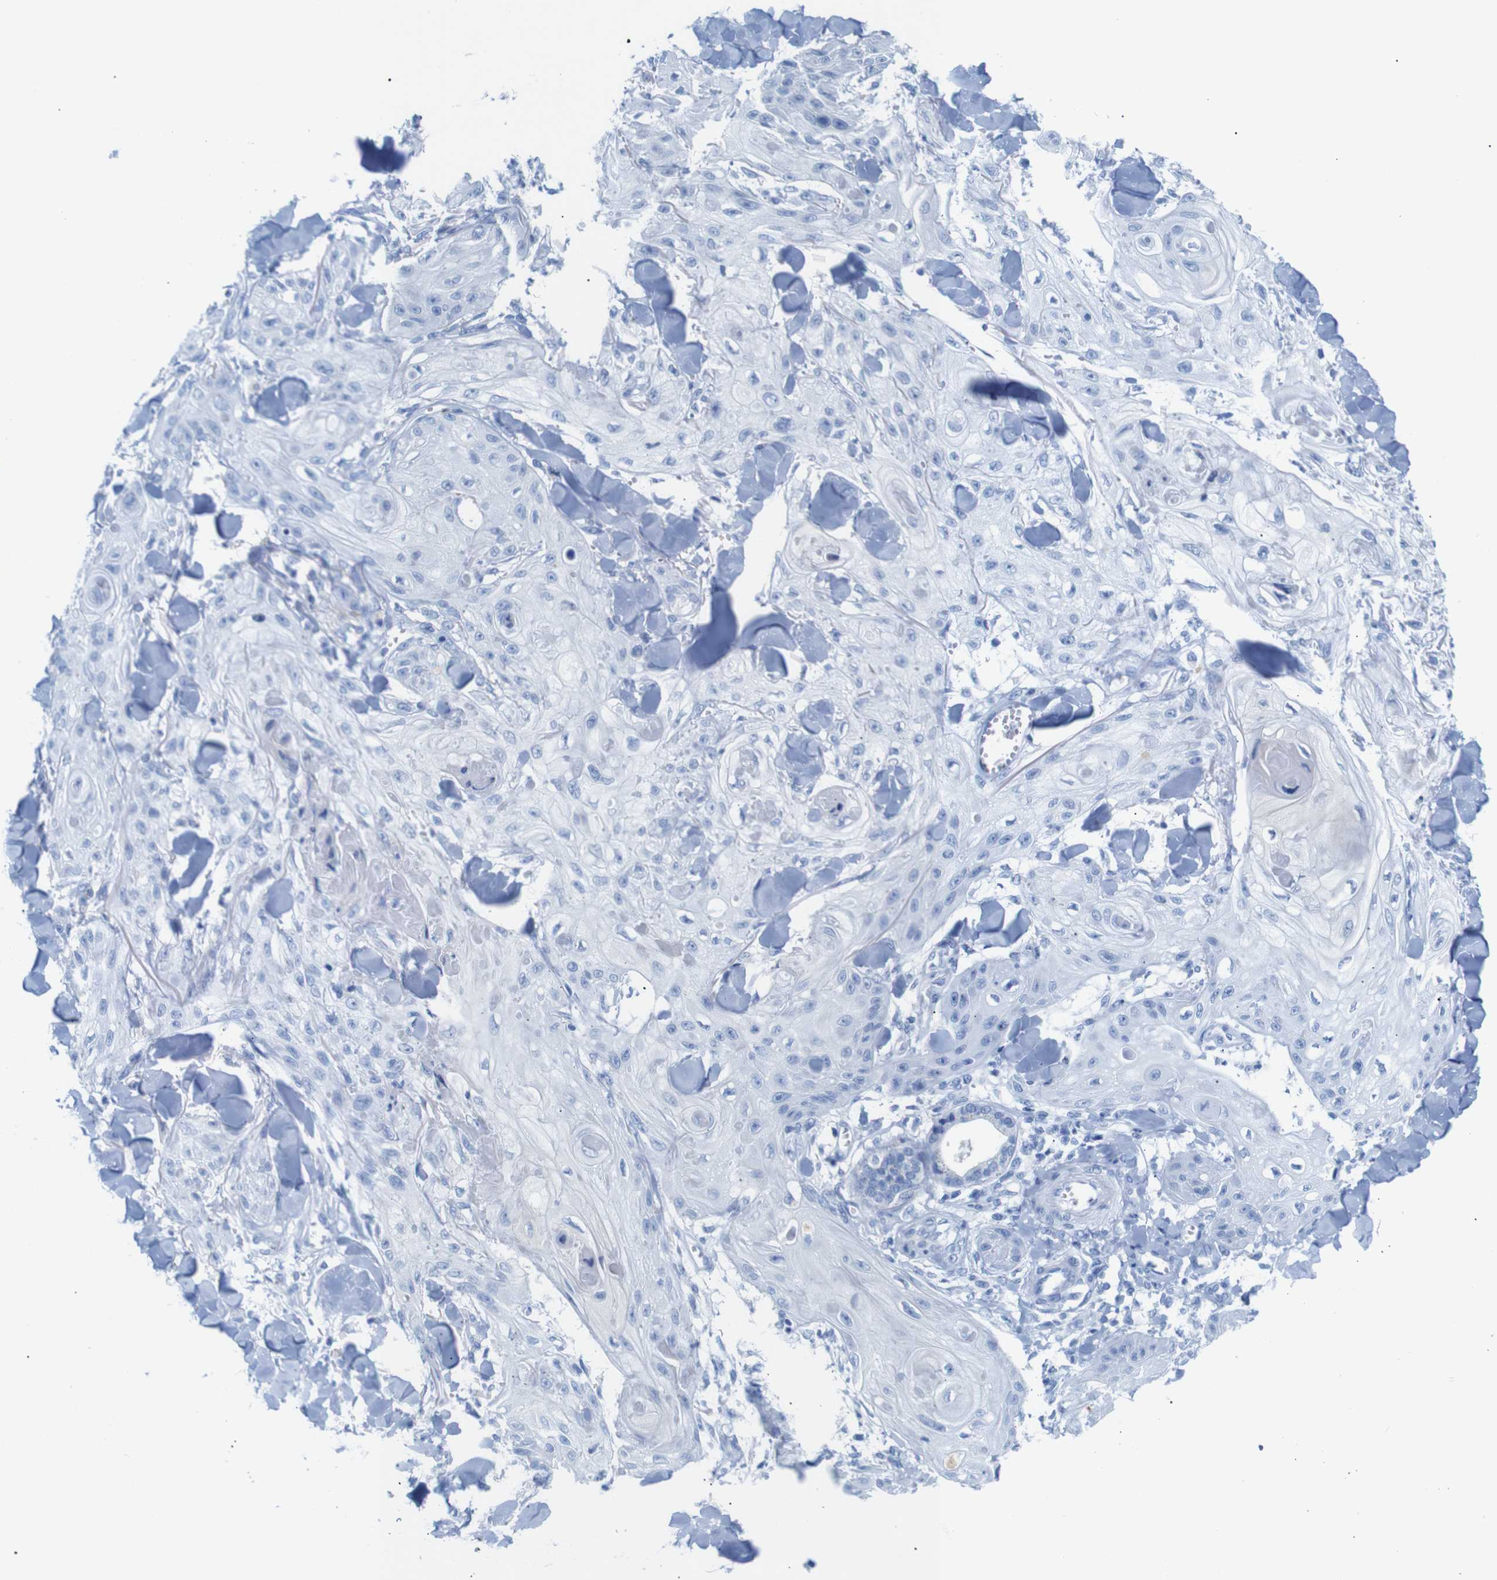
{"staining": {"intensity": "negative", "quantity": "none", "location": "none"}, "tissue": "skin cancer", "cell_type": "Tumor cells", "image_type": "cancer", "snomed": [{"axis": "morphology", "description": "Squamous cell carcinoma, NOS"}, {"axis": "topography", "description": "Skin"}], "caption": "DAB (3,3'-diaminobenzidine) immunohistochemical staining of skin squamous cell carcinoma exhibits no significant expression in tumor cells.", "gene": "ERVMER34-1", "patient": {"sex": "male", "age": 74}}